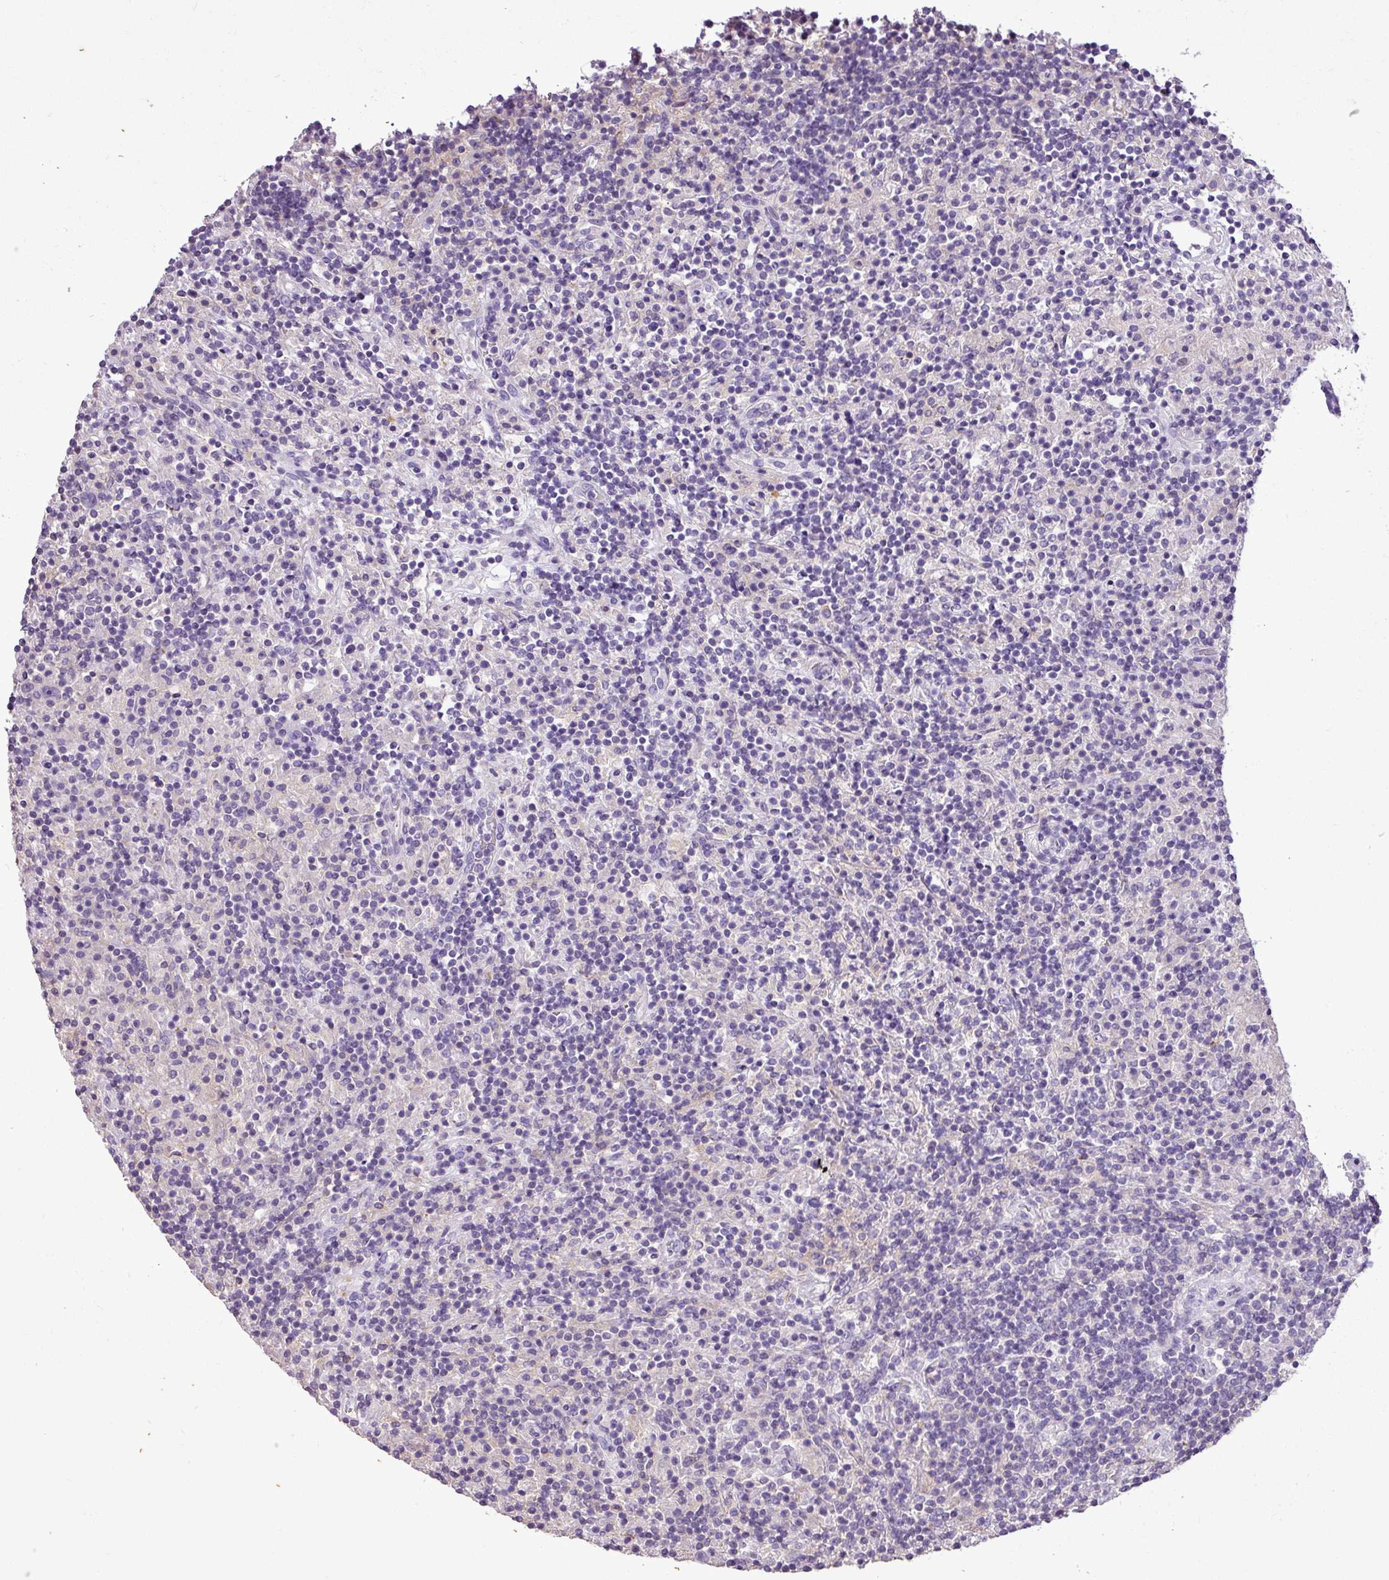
{"staining": {"intensity": "negative", "quantity": "none", "location": "none"}, "tissue": "lymphoma", "cell_type": "Tumor cells", "image_type": "cancer", "snomed": [{"axis": "morphology", "description": "Hodgkin's disease, NOS"}, {"axis": "topography", "description": "Lymph node"}], "caption": "The immunohistochemistry (IHC) micrograph has no significant staining in tumor cells of Hodgkin's disease tissue. (DAB immunohistochemistry with hematoxylin counter stain).", "gene": "ZNF334", "patient": {"sex": "male", "age": 70}}